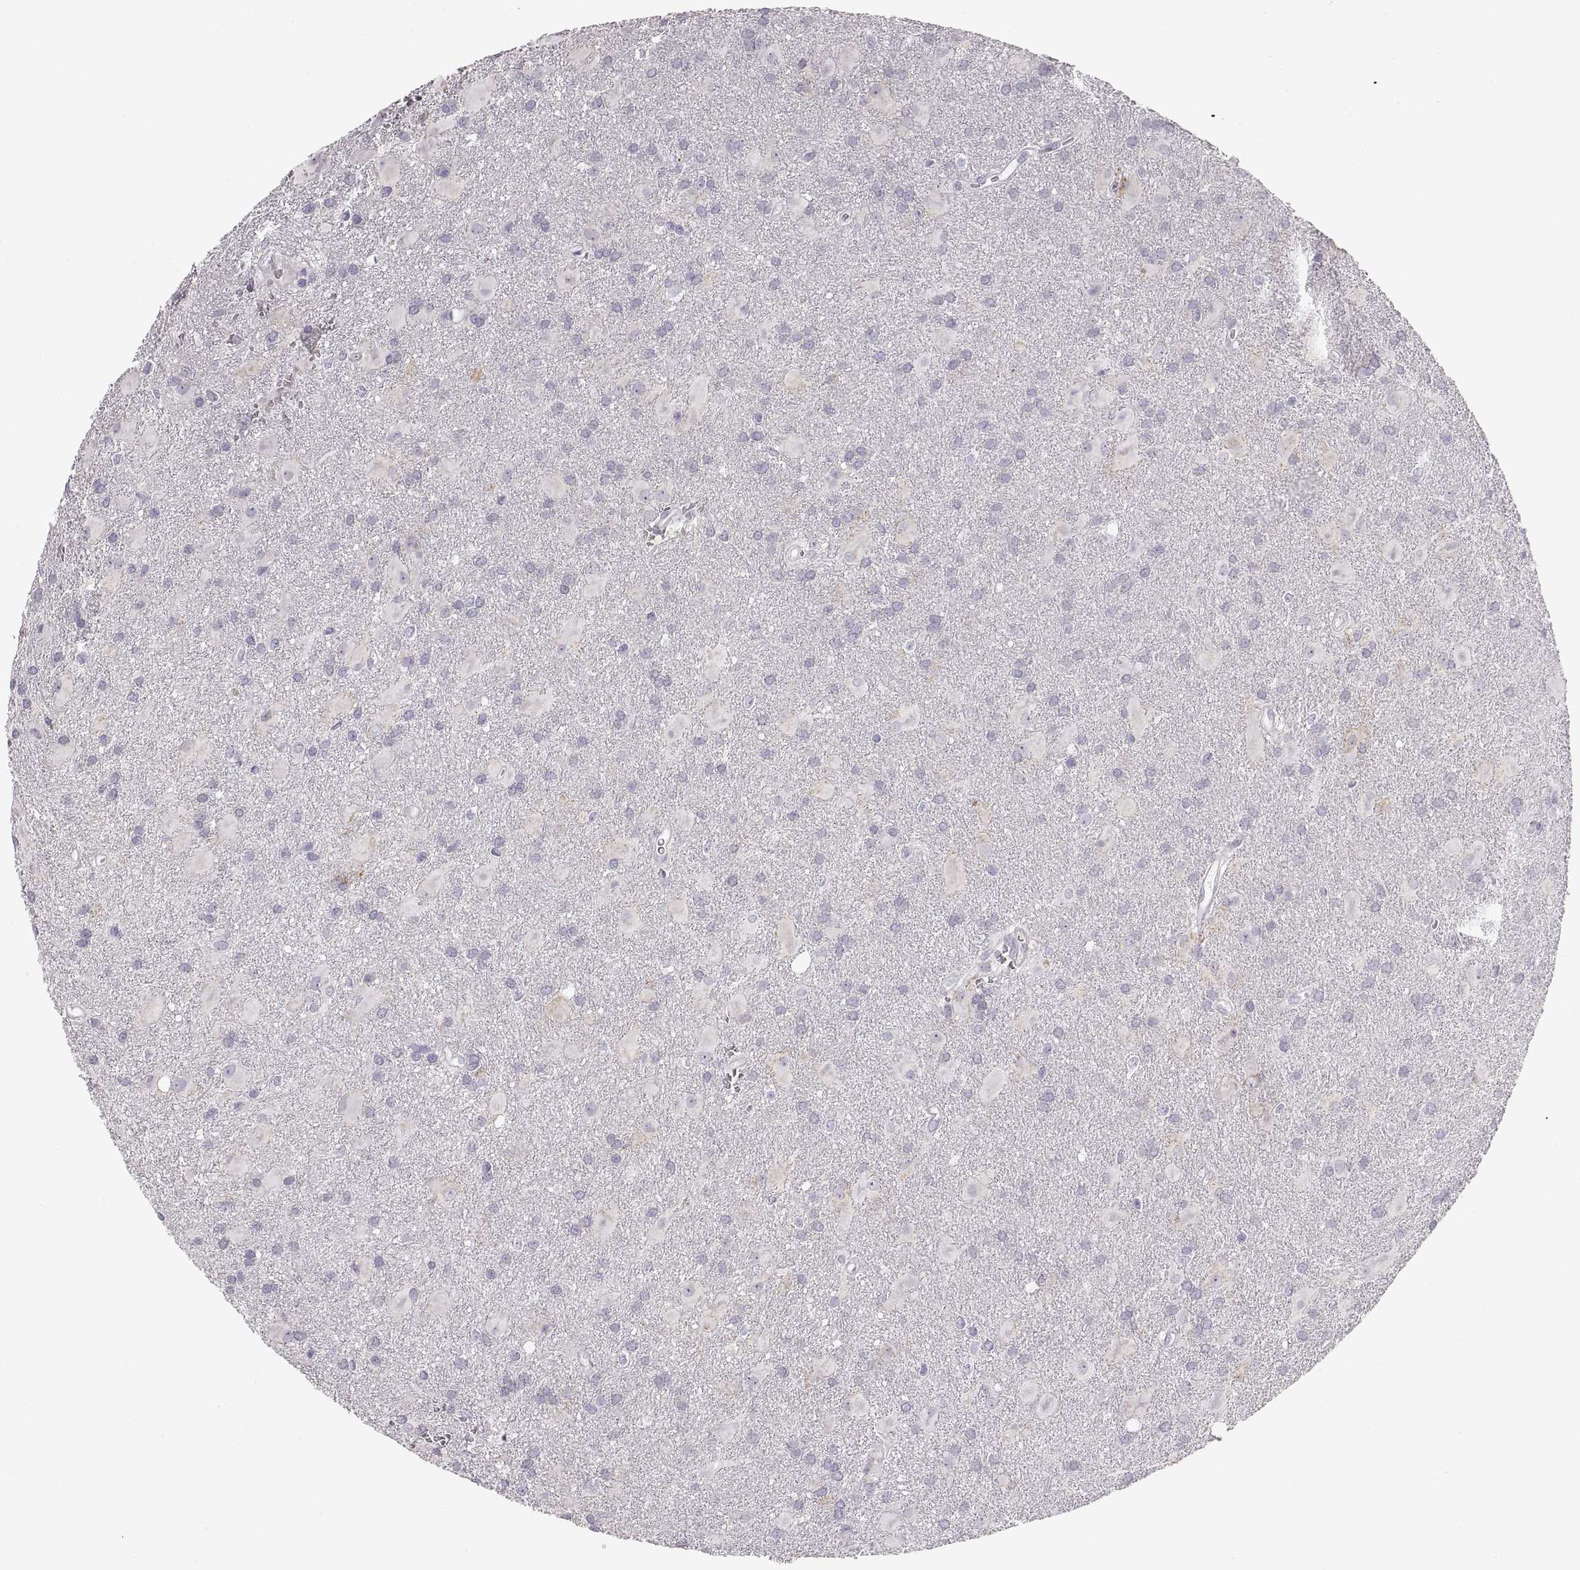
{"staining": {"intensity": "negative", "quantity": "none", "location": "none"}, "tissue": "glioma", "cell_type": "Tumor cells", "image_type": "cancer", "snomed": [{"axis": "morphology", "description": "Glioma, malignant, Low grade"}, {"axis": "topography", "description": "Brain"}], "caption": "Tumor cells are negative for protein expression in human glioma.", "gene": "COL9A3", "patient": {"sex": "male", "age": 58}}